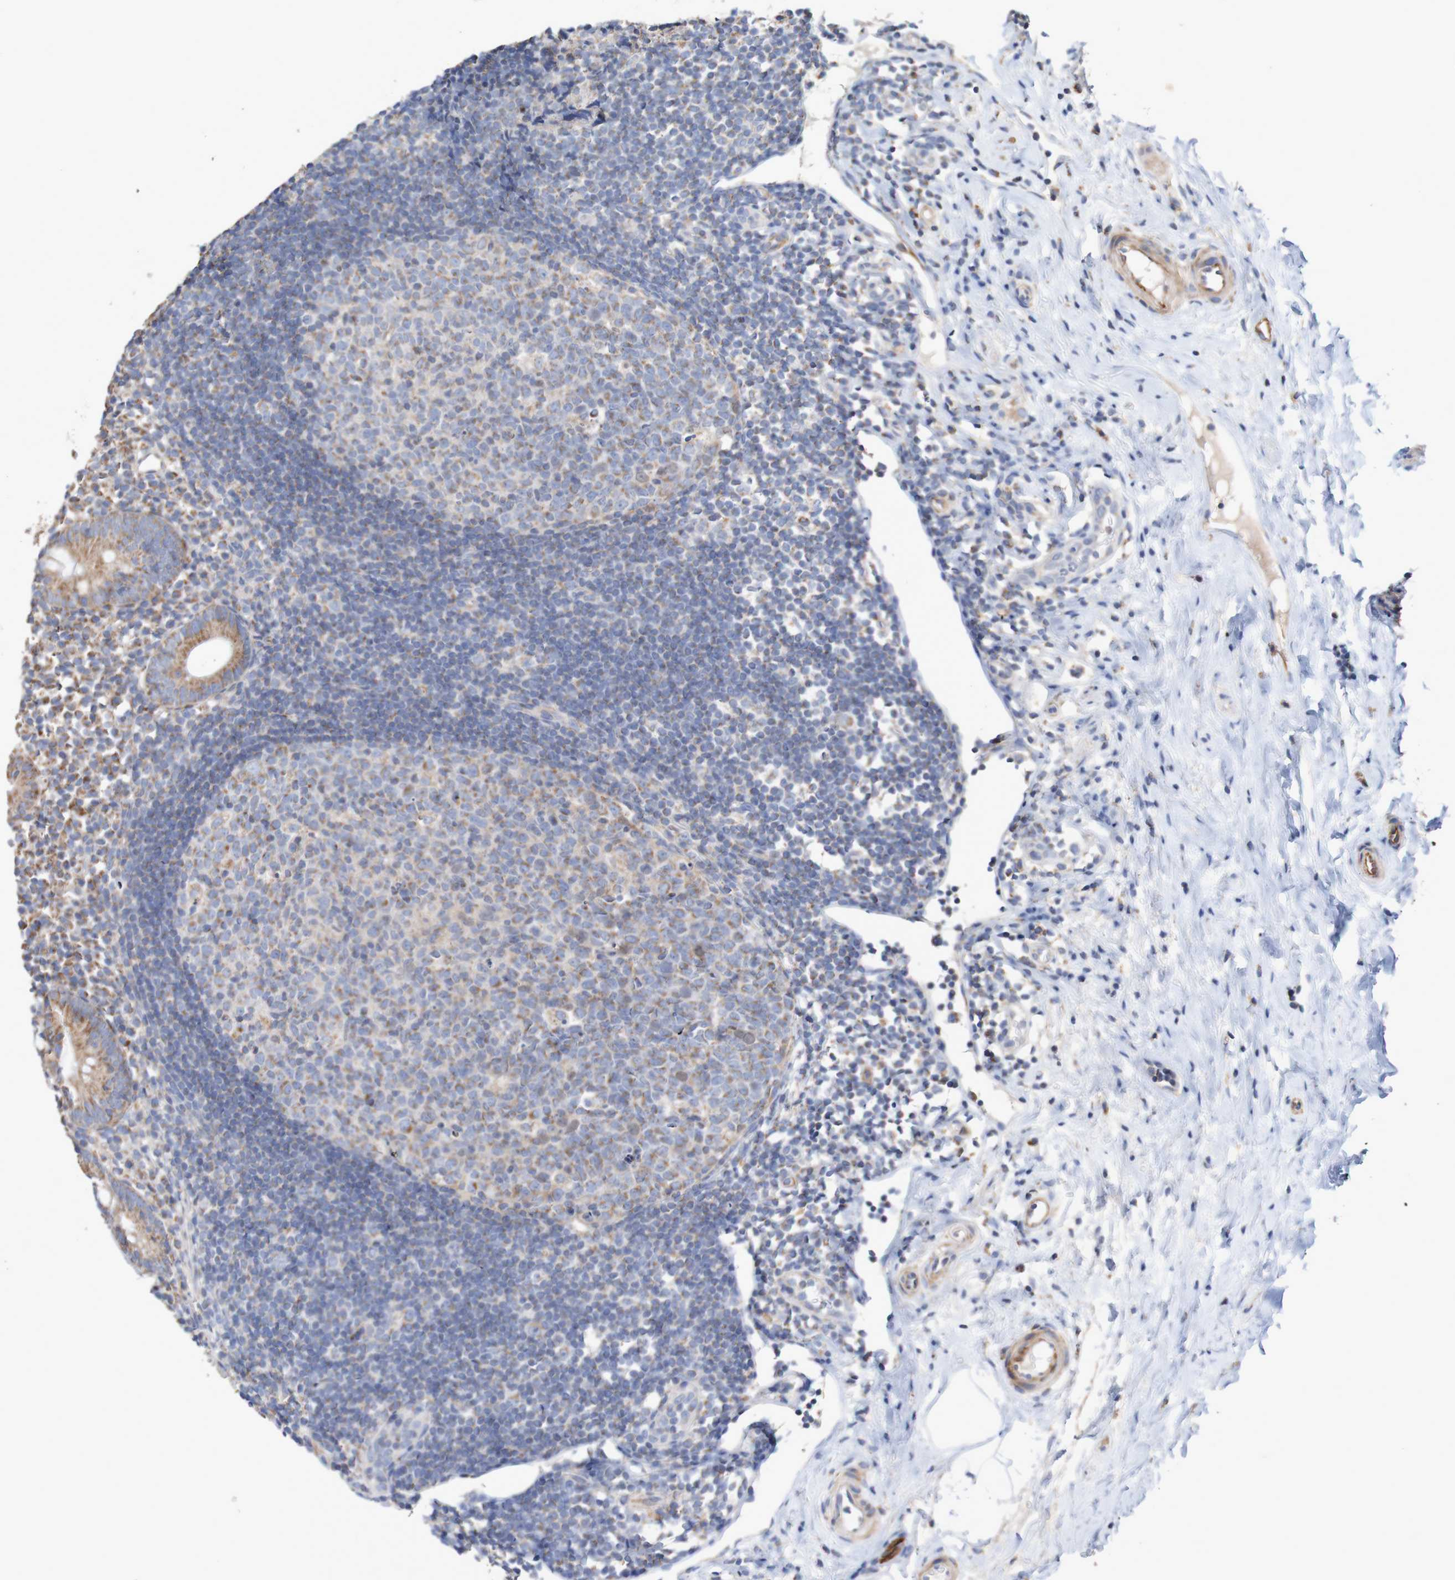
{"staining": {"intensity": "moderate", "quantity": ">75%", "location": "cytoplasmic/membranous"}, "tissue": "appendix", "cell_type": "Glandular cells", "image_type": "normal", "snomed": [{"axis": "morphology", "description": "Normal tissue, NOS"}, {"axis": "topography", "description": "Appendix"}], "caption": "DAB immunohistochemical staining of normal human appendix reveals moderate cytoplasmic/membranous protein positivity in approximately >75% of glandular cells. The protein is stained brown, and the nuclei are stained in blue (DAB IHC with brightfield microscopy, high magnification).", "gene": "MMEL1", "patient": {"sex": "female", "age": 20}}